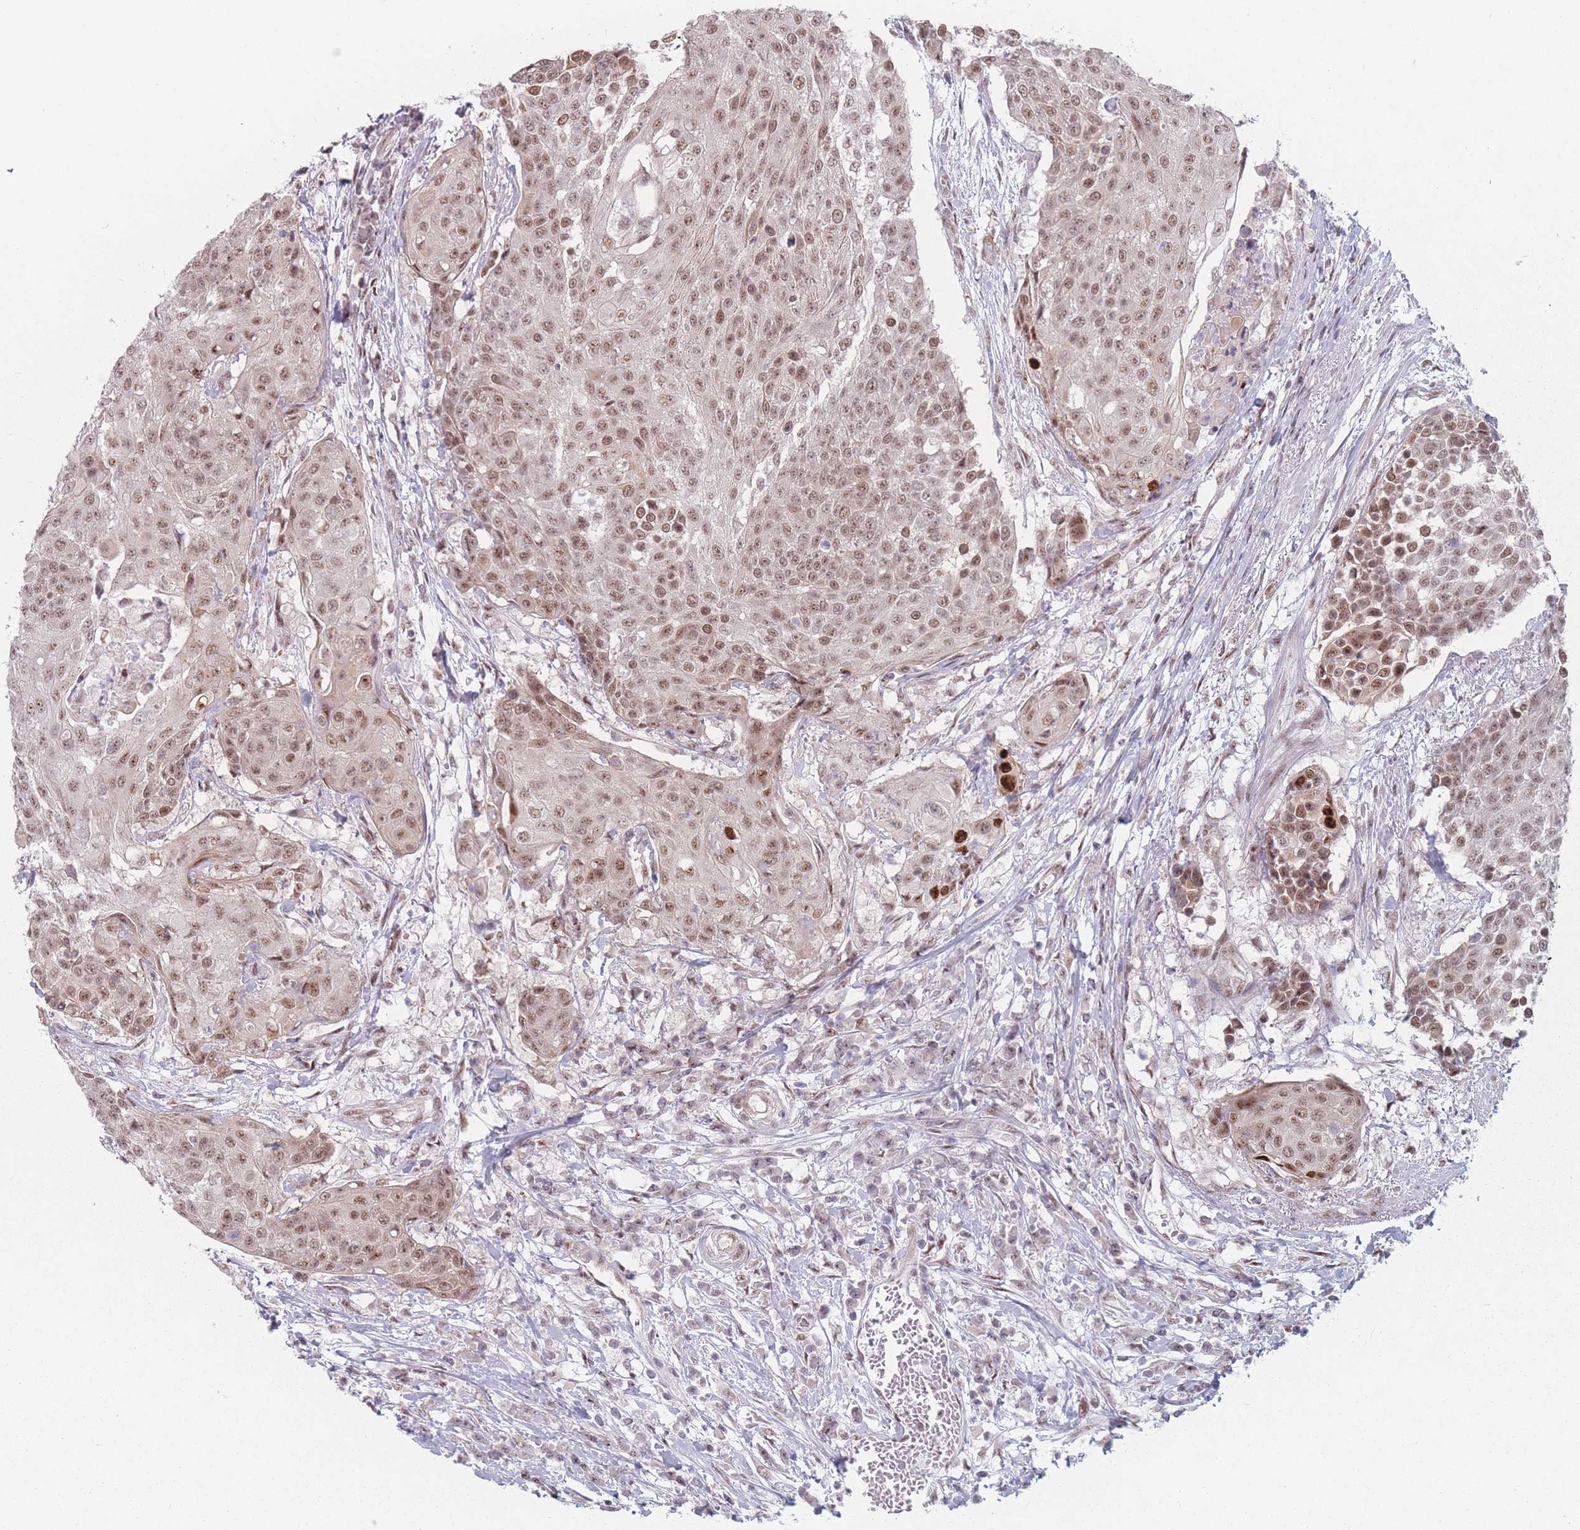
{"staining": {"intensity": "moderate", "quantity": ">75%", "location": "nuclear"}, "tissue": "urothelial cancer", "cell_type": "Tumor cells", "image_type": "cancer", "snomed": [{"axis": "morphology", "description": "Urothelial carcinoma, High grade"}, {"axis": "topography", "description": "Urinary bladder"}], "caption": "Urothelial cancer stained with a brown dye demonstrates moderate nuclear positive positivity in approximately >75% of tumor cells.", "gene": "ZC3H14", "patient": {"sex": "female", "age": 63}}